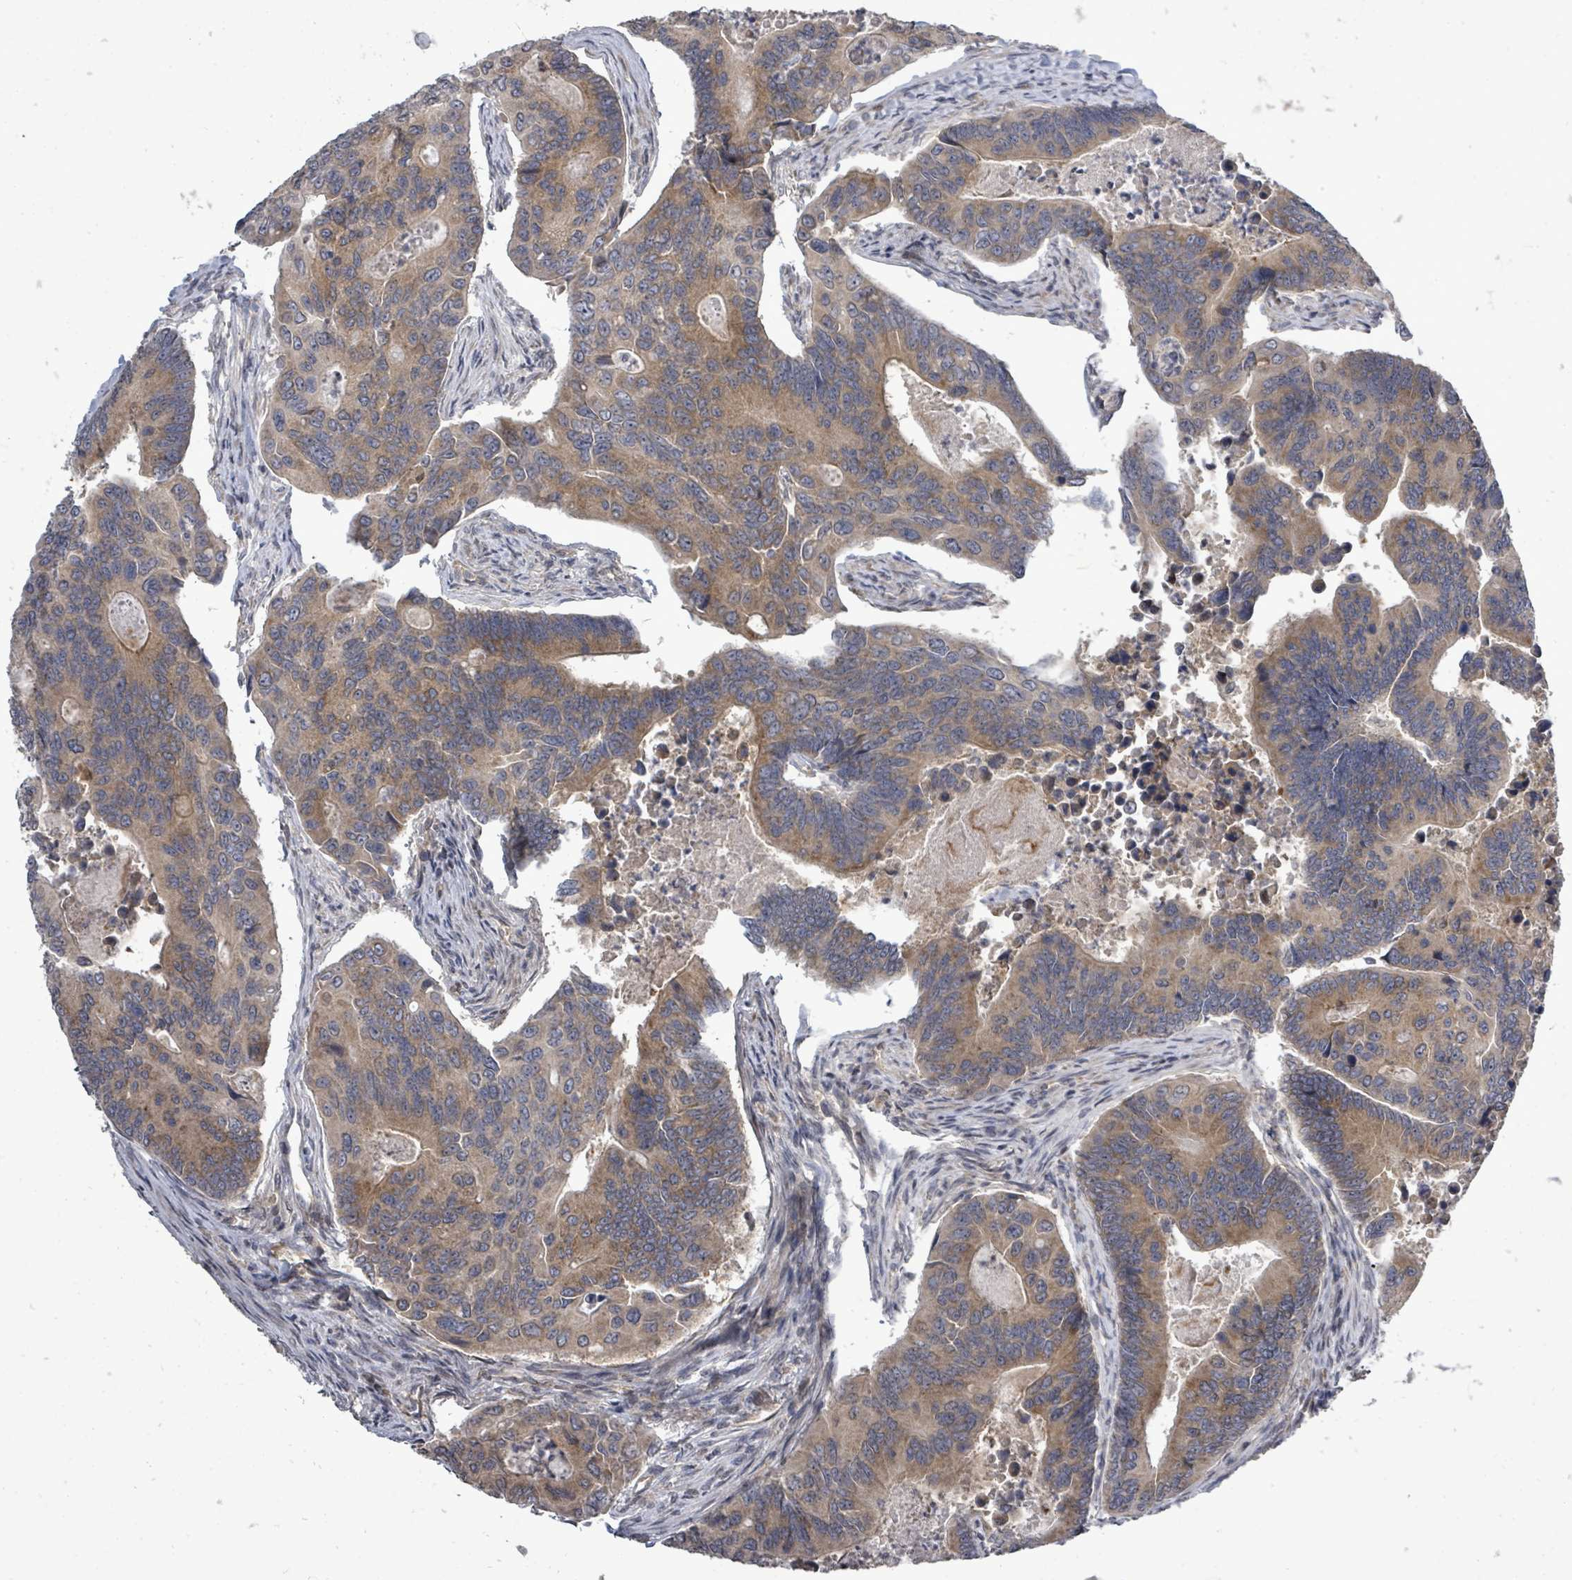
{"staining": {"intensity": "moderate", "quantity": ">75%", "location": "cytoplasmic/membranous"}, "tissue": "colorectal cancer", "cell_type": "Tumor cells", "image_type": "cancer", "snomed": [{"axis": "morphology", "description": "Adenocarcinoma, NOS"}, {"axis": "topography", "description": "Colon"}], "caption": "Colorectal cancer stained with immunohistochemistry (IHC) exhibits moderate cytoplasmic/membranous positivity in about >75% of tumor cells.", "gene": "RALGAPB", "patient": {"sex": "female", "age": 67}}